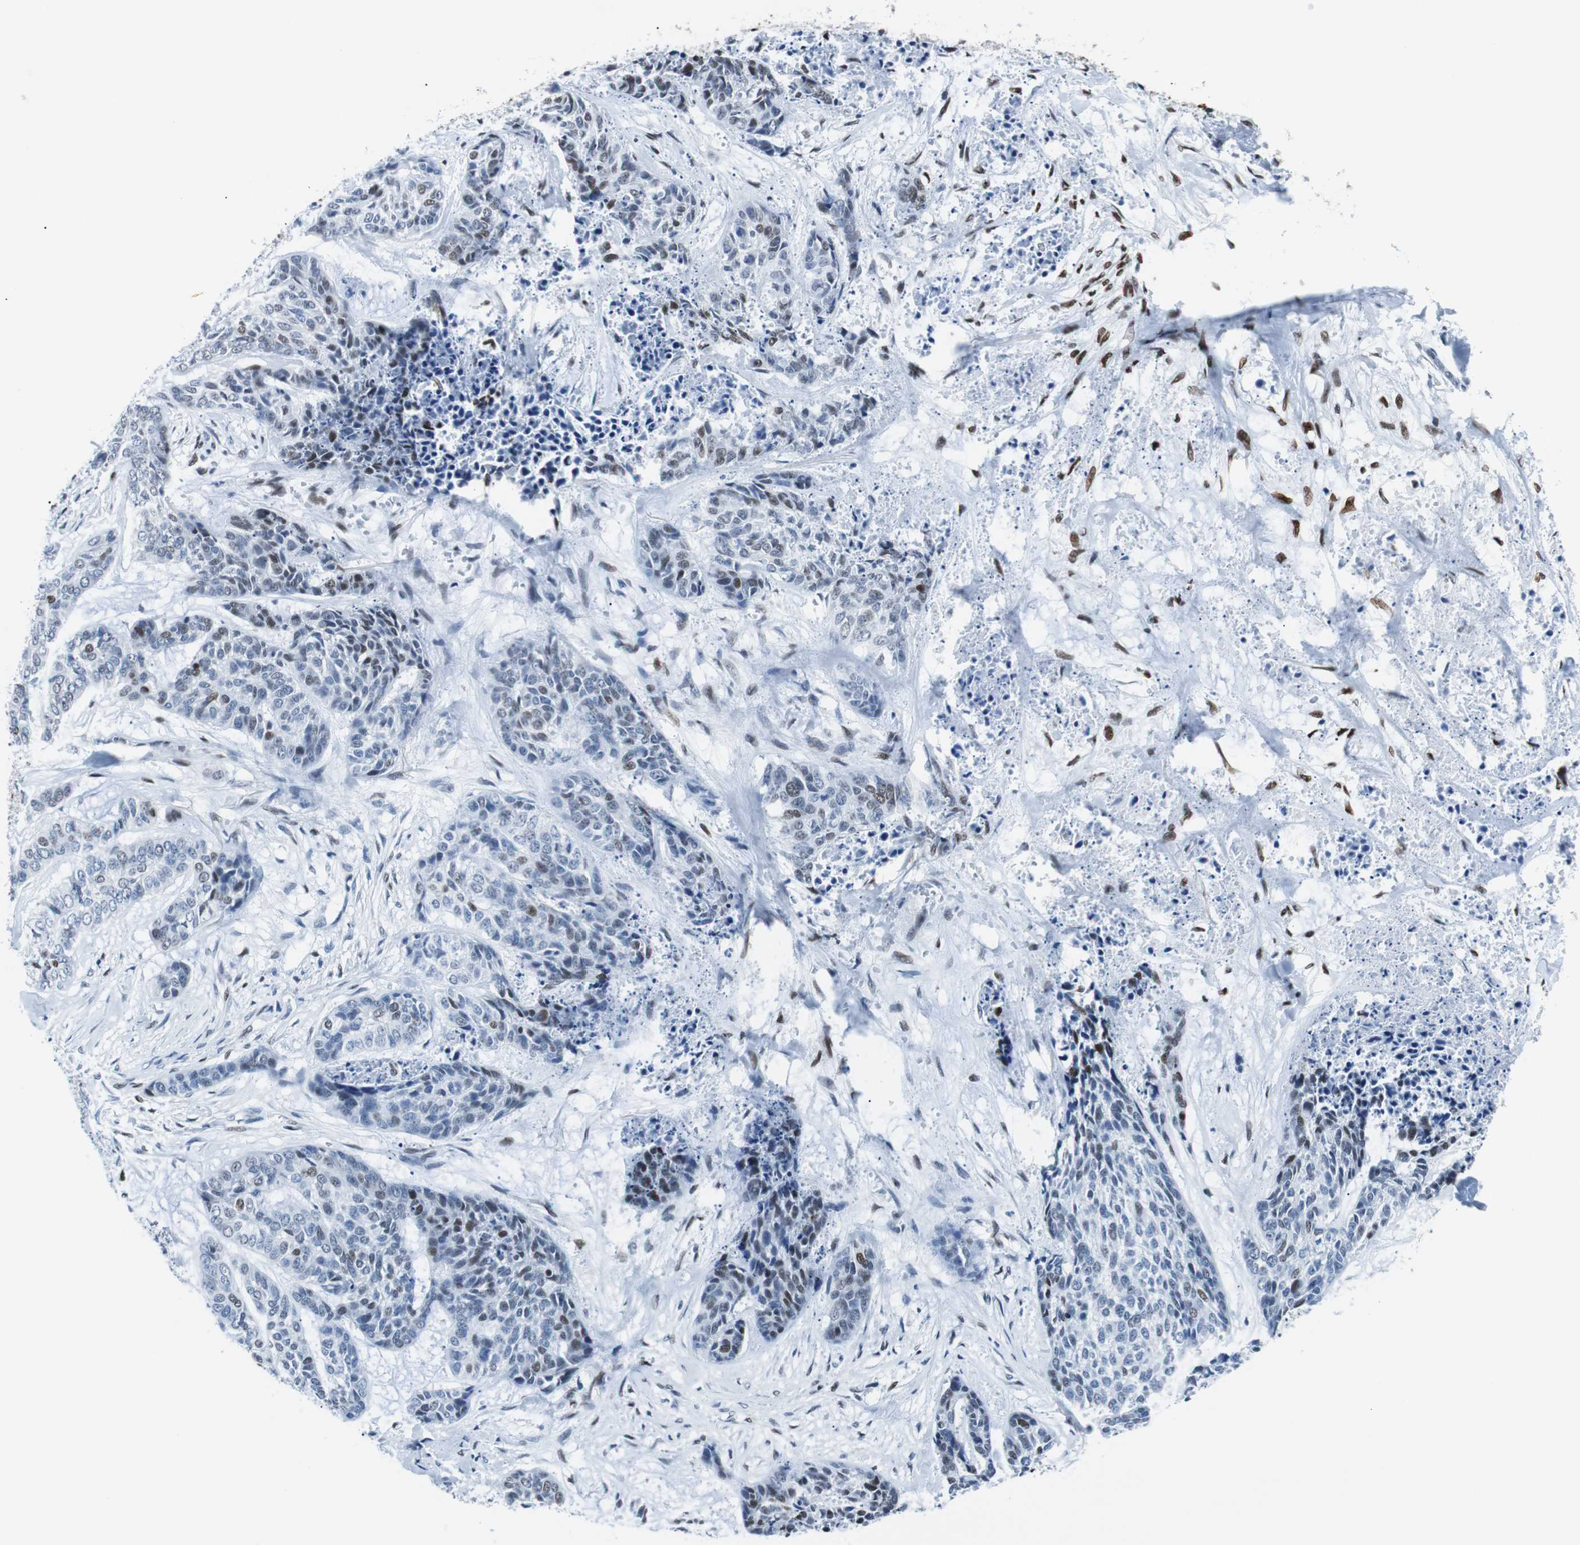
{"staining": {"intensity": "weak", "quantity": "<25%", "location": "nuclear"}, "tissue": "skin cancer", "cell_type": "Tumor cells", "image_type": "cancer", "snomed": [{"axis": "morphology", "description": "Basal cell carcinoma"}, {"axis": "topography", "description": "Skin"}], "caption": "Immunohistochemical staining of basal cell carcinoma (skin) displays no significant staining in tumor cells.", "gene": "JUN", "patient": {"sex": "female", "age": 64}}